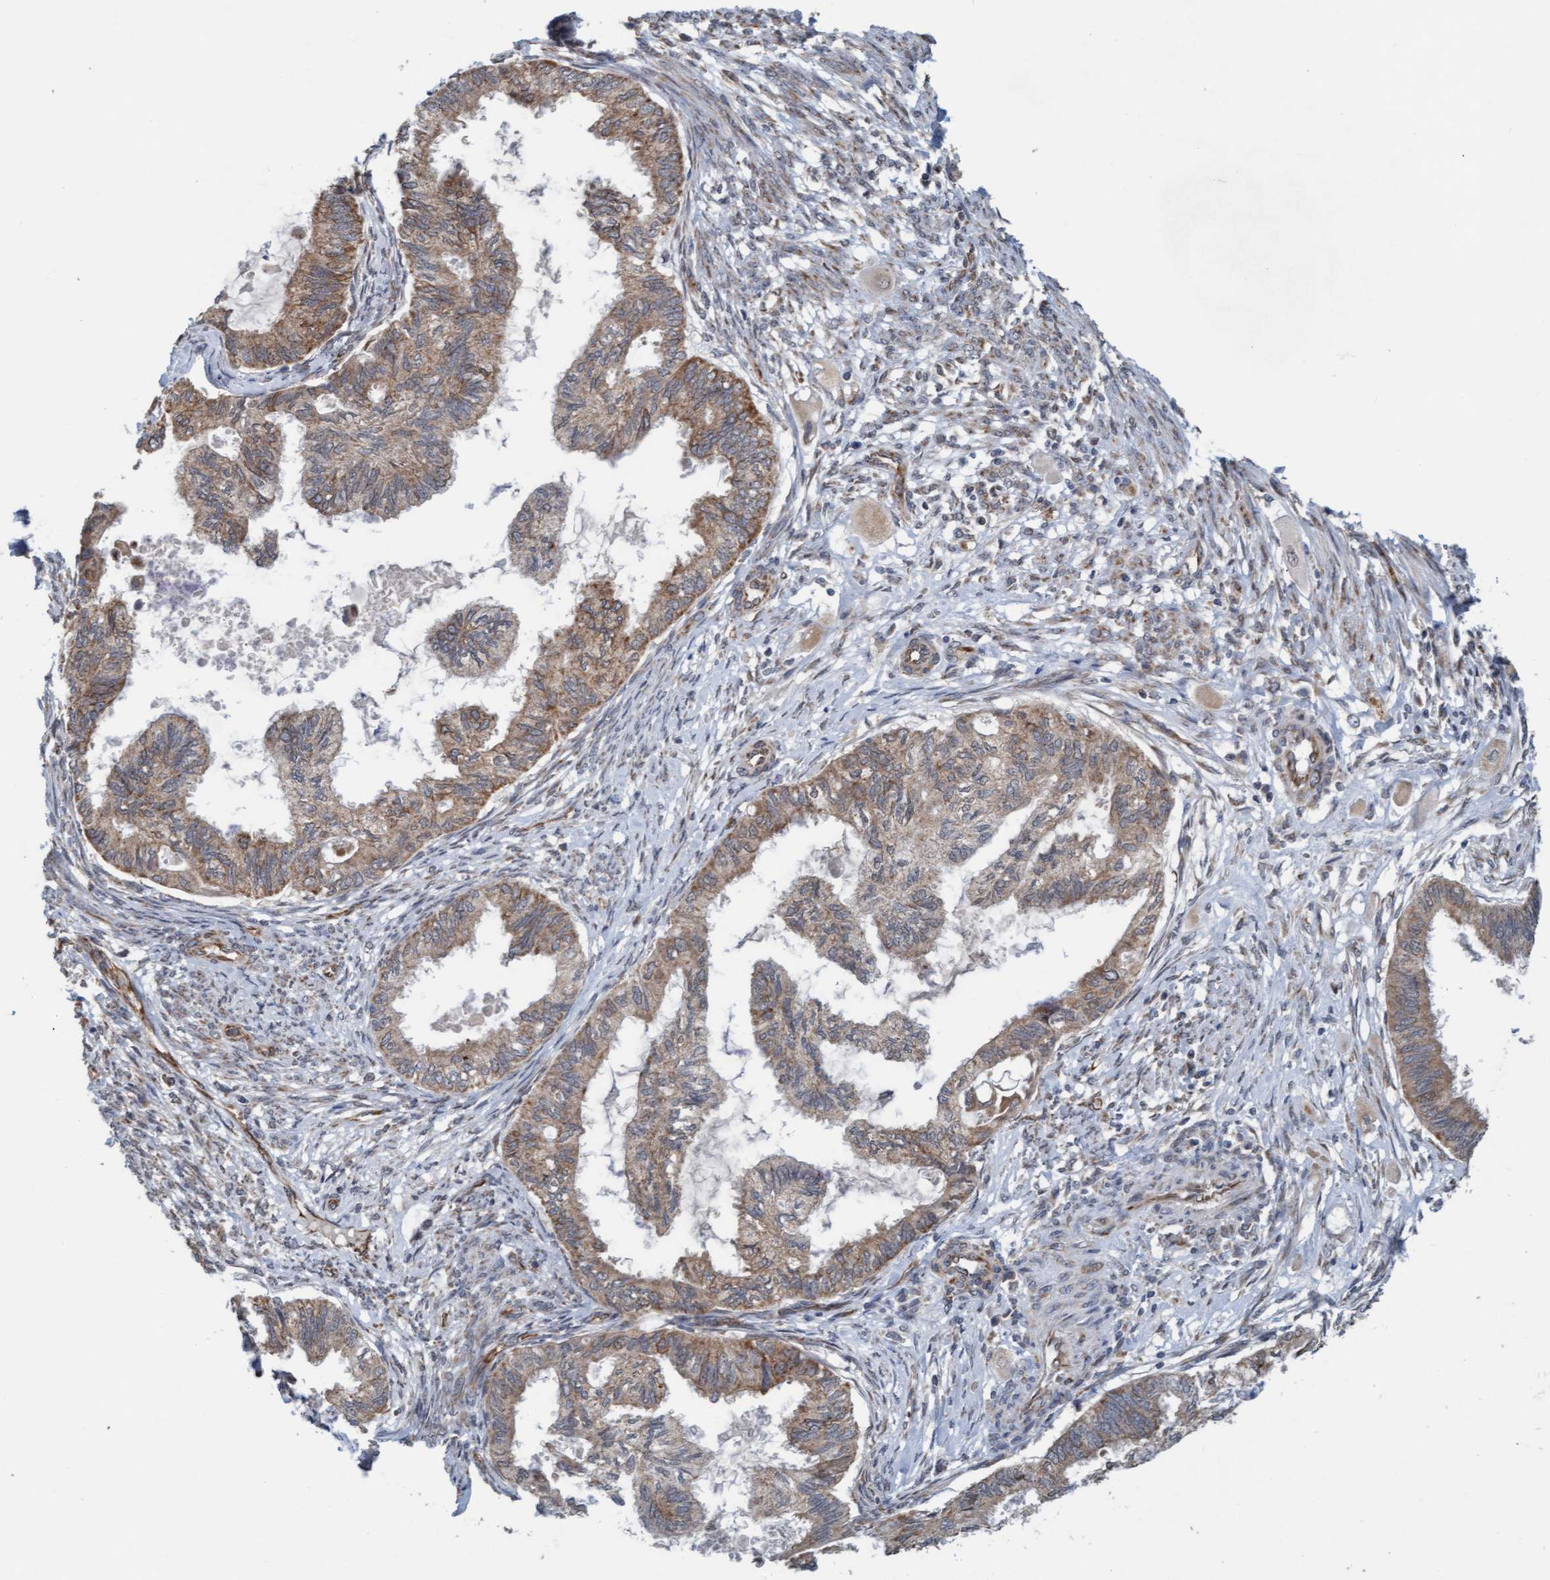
{"staining": {"intensity": "moderate", "quantity": ">75%", "location": "cytoplasmic/membranous"}, "tissue": "cervical cancer", "cell_type": "Tumor cells", "image_type": "cancer", "snomed": [{"axis": "morphology", "description": "Normal tissue, NOS"}, {"axis": "morphology", "description": "Adenocarcinoma, NOS"}, {"axis": "topography", "description": "Cervix"}, {"axis": "topography", "description": "Endometrium"}], "caption": "A medium amount of moderate cytoplasmic/membranous staining is identified in approximately >75% of tumor cells in cervical adenocarcinoma tissue. The staining is performed using DAB (3,3'-diaminobenzidine) brown chromogen to label protein expression. The nuclei are counter-stained blue using hematoxylin.", "gene": "ZNF566", "patient": {"sex": "female", "age": 86}}